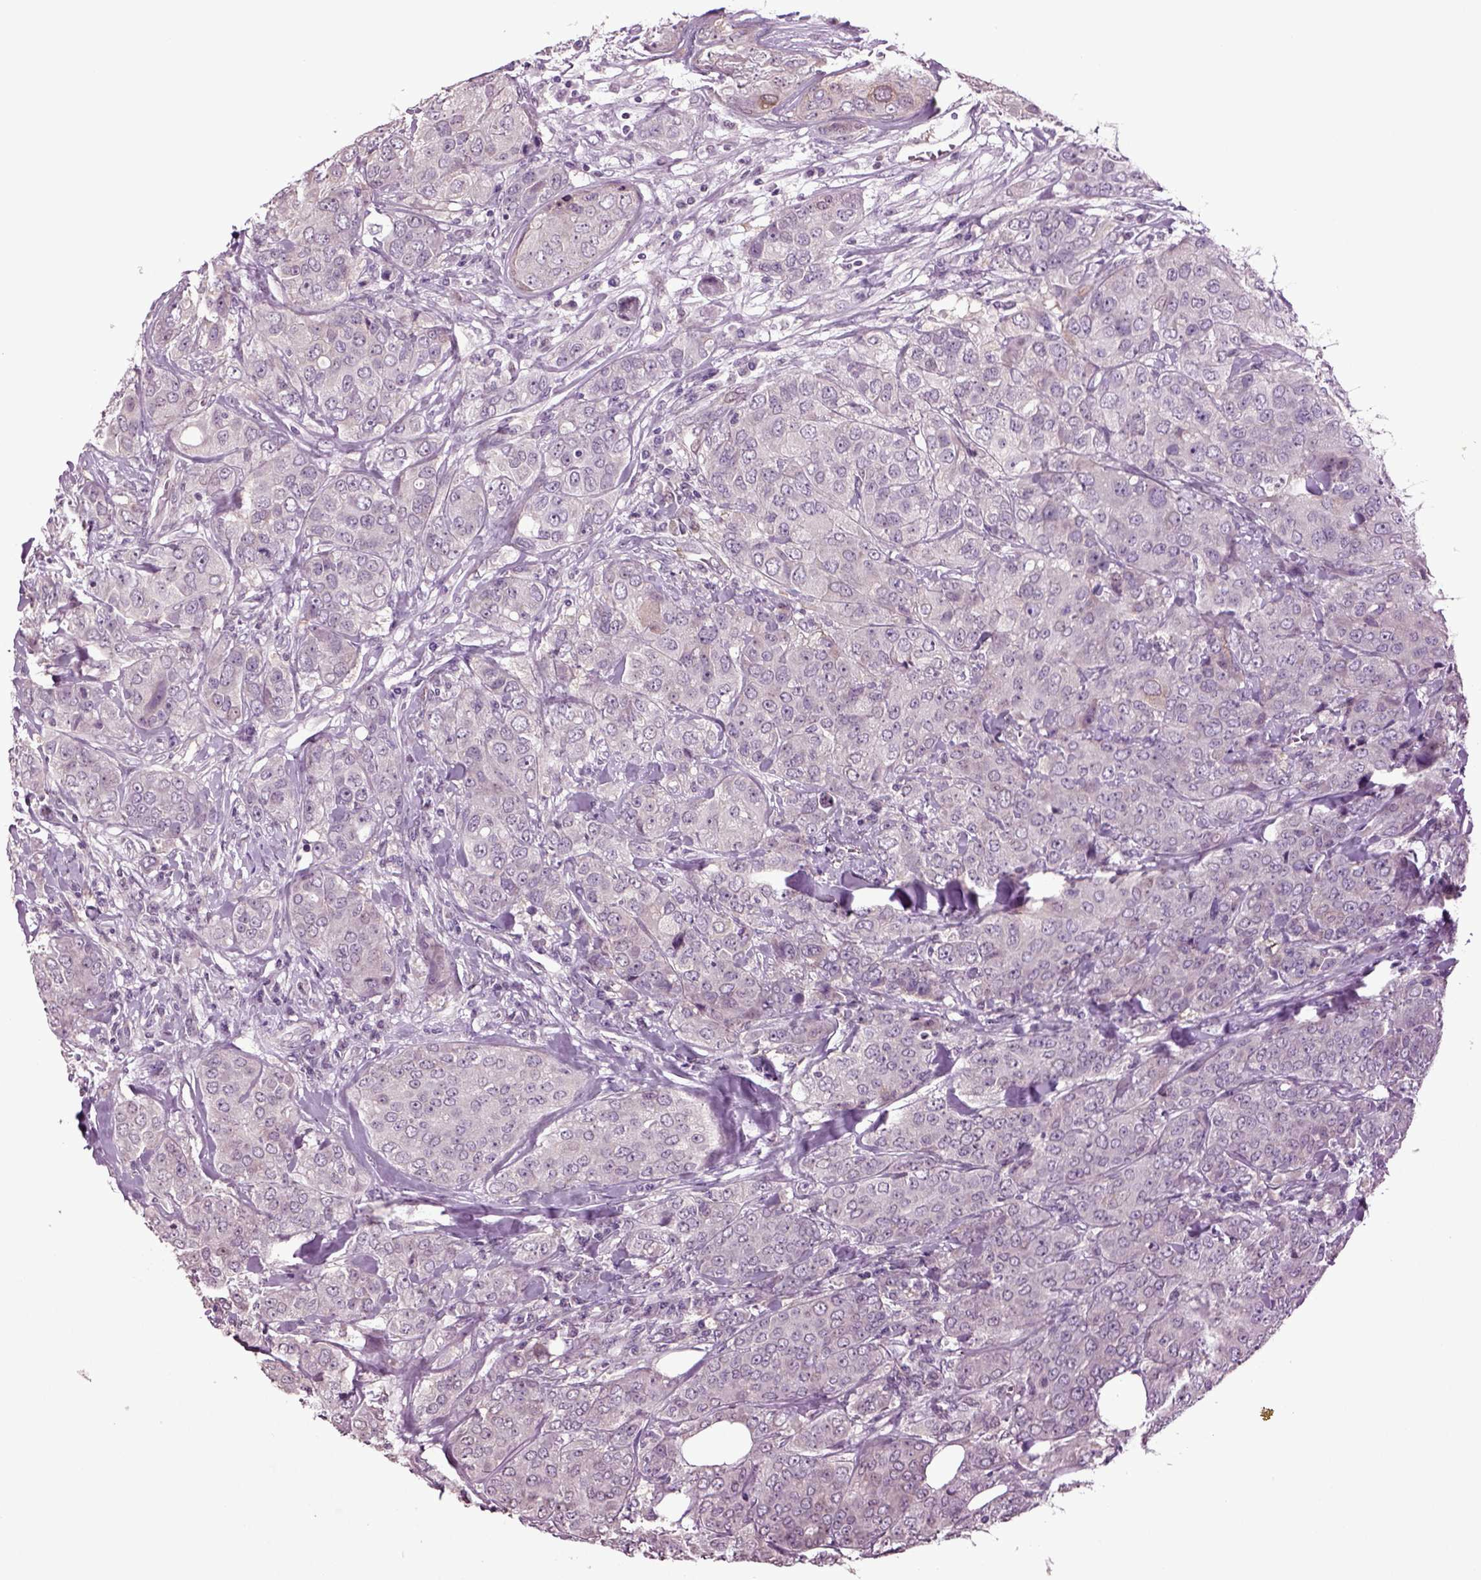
{"staining": {"intensity": "weak", "quantity": "<25%", "location": "cytoplasmic/membranous"}, "tissue": "breast cancer", "cell_type": "Tumor cells", "image_type": "cancer", "snomed": [{"axis": "morphology", "description": "Duct carcinoma"}, {"axis": "topography", "description": "Breast"}], "caption": "DAB immunohistochemical staining of human breast cancer (infiltrating ductal carcinoma) displays no significant expression in tumor cells.", "gene": "PLCH2", "patient": {"sex": "female", "age": 43}}